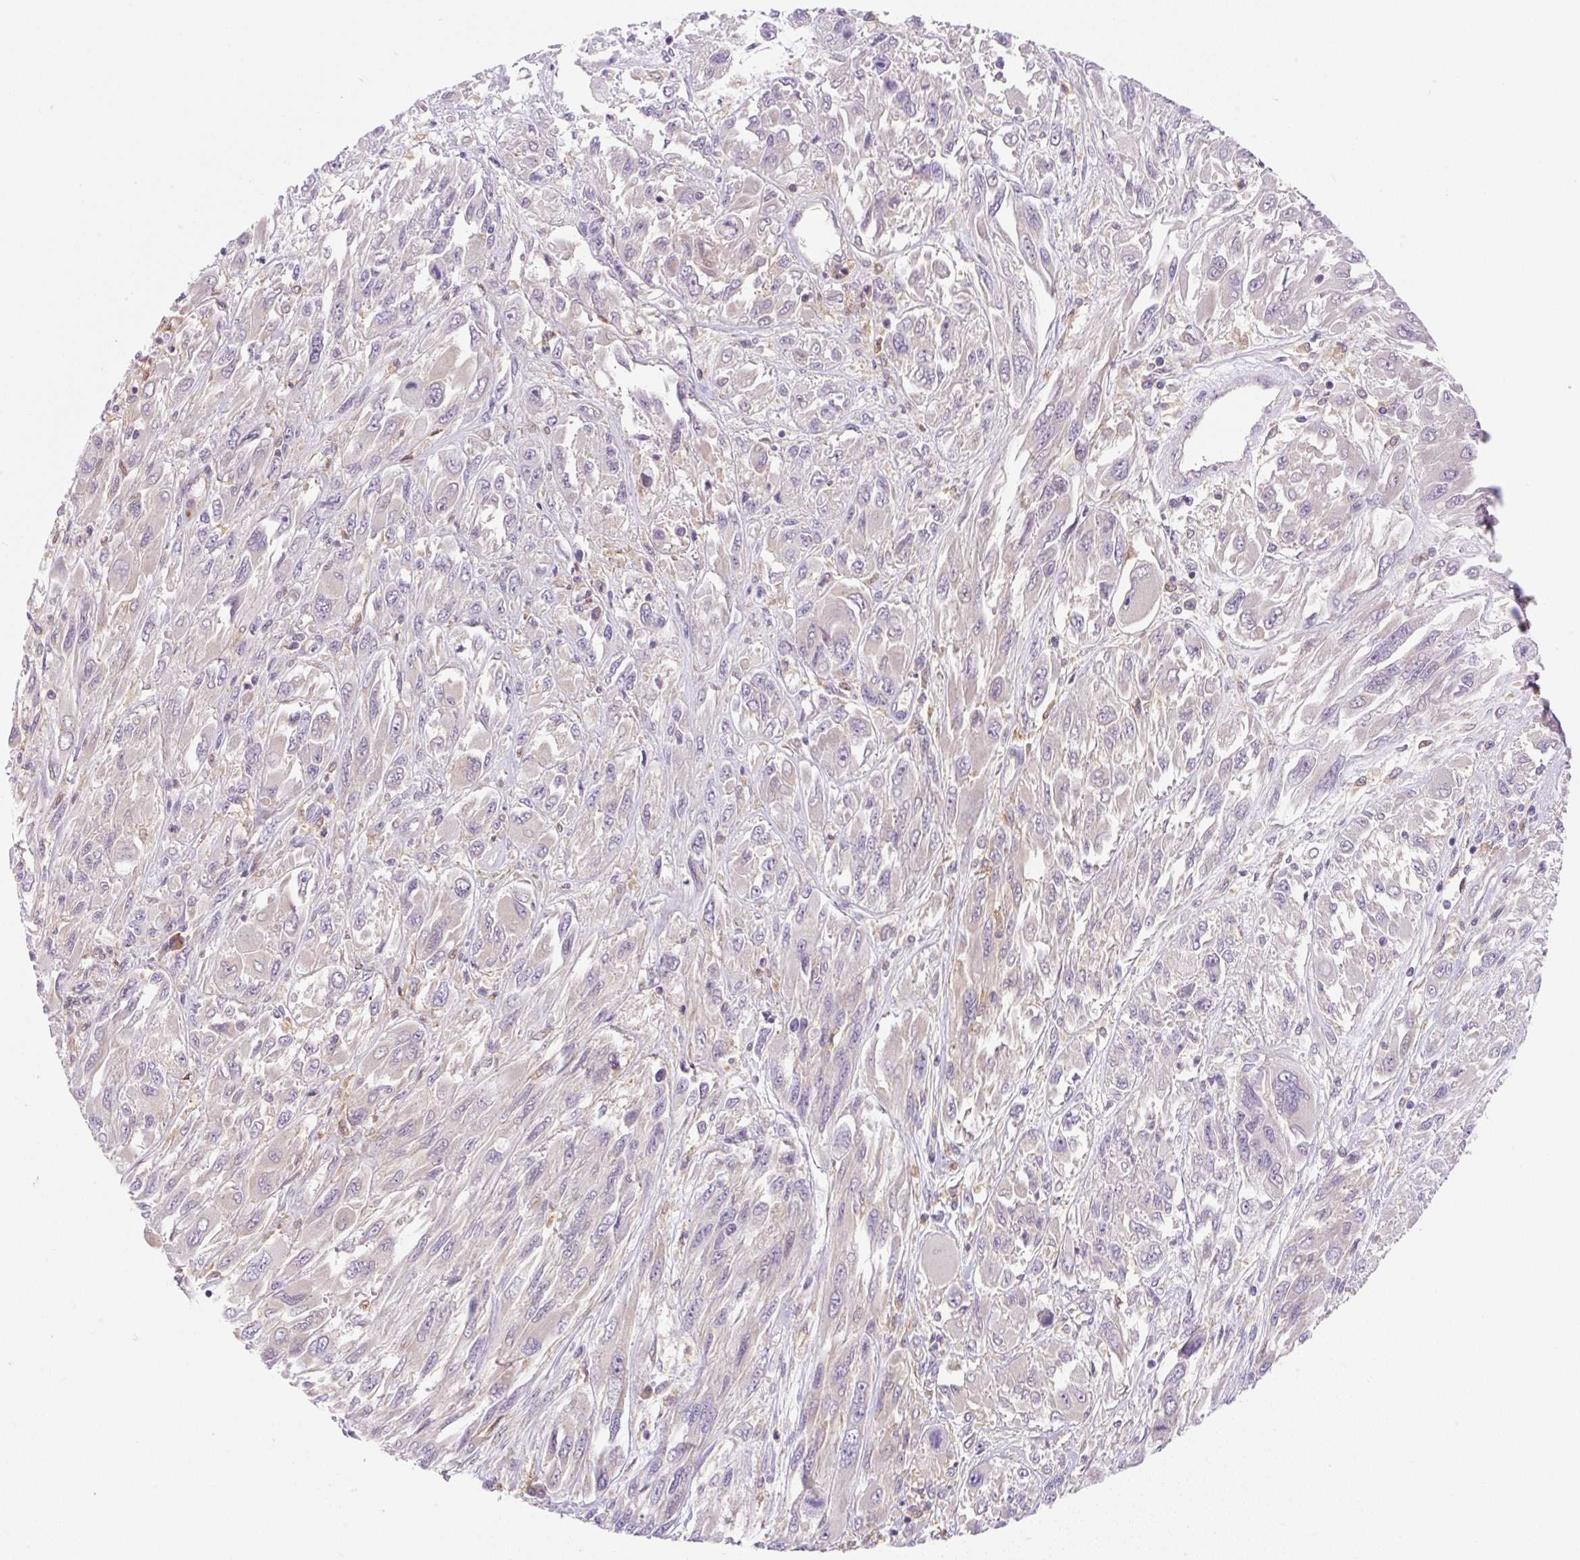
{"staining": {"intensity": "weak", "quantity": "<25%", "location": "cytoplasmic/membranous"}, "tissue": "melanoma", "cell_type": "Tumor cells", "image_type": "cancer", "snomed": [{"axis": "morphology", "description": "Malignant melanoma, NOS"}, {"axis": "topography", "description": "Skin"}], "caption": "There is no significant positivity in tumor cells of malignant melanoma. (DAB (3,3'-diaminobenzidine) immunohistochemistry visualized using brightfield microscopy, high magnification).", "gene": "OMA1", "patient": {"sex": "female", "age": 91}}